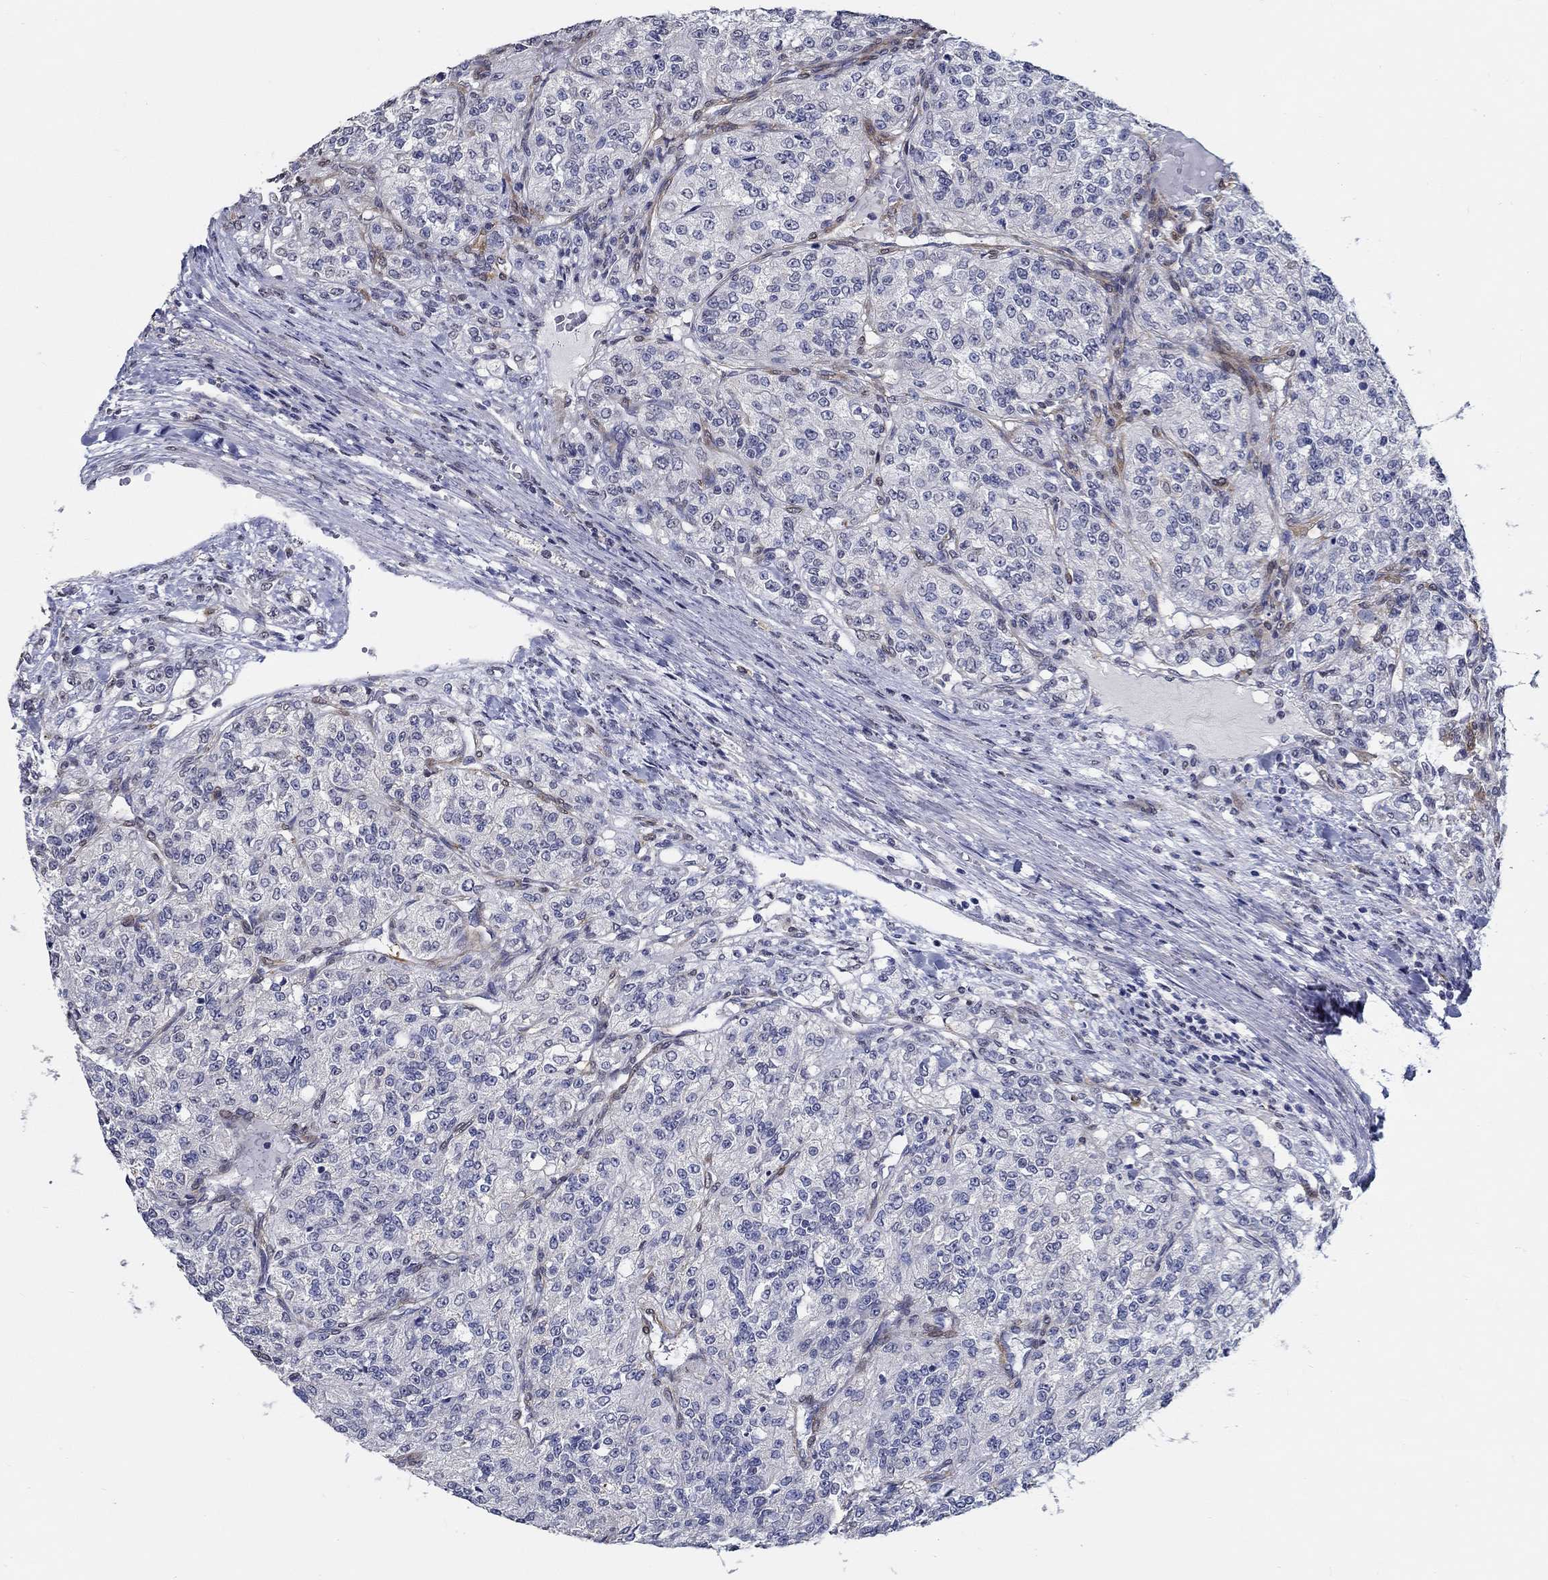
{"staining": {"intensity": "negative", "quantity": "none", "location": "none"}, "tissue": "renal cancer", "cell_type": "Tumor cells", "image_type": "cancer", "snomed": [{"axis": "morphology", "description": "Adenocarcinoma, NOS"}, {"axis": "topography", "description": "Kidney"}], "caption": "Immunohistochemistry histopathology image of adenocarcinoma (renal) stained for a protein (brown), which displays no staining in tumor cells.", "gene": "PDE1B", "patient": {"sex": "female", "age": 63}}